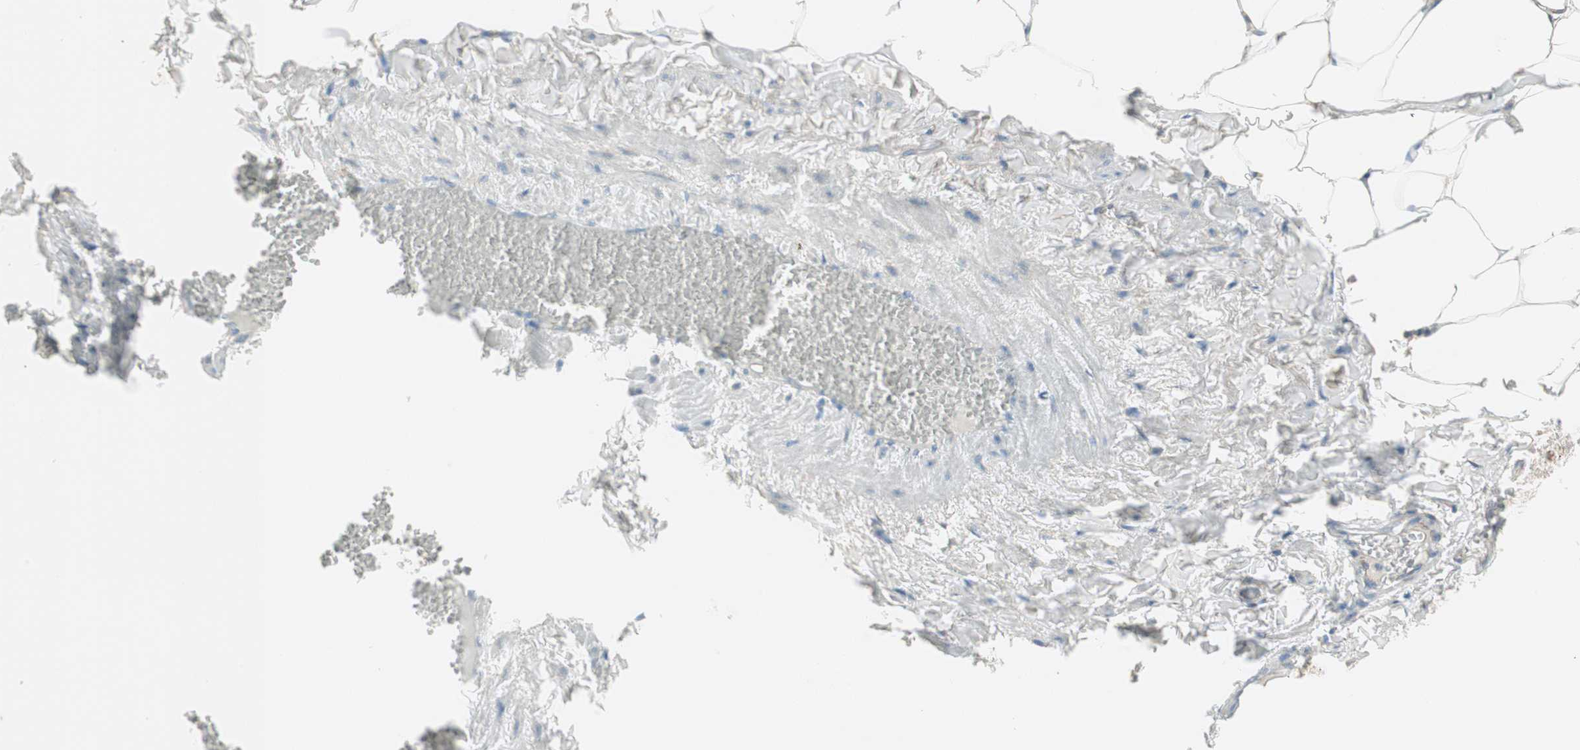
{"staining": {"intensity": "moderate", "quantity": "25%-75%", "location": "cytoplasmic/membranous"}, "tissue": "adipose tissue", "cell_type": "Adipocytes", "image_type": "normal", "snomed": [{"axis": "morphology", "description": "Normal tissue, NOS"}, {"axis": "topography", "description": "Vascular tissue"}], "caption": "Immunohistochemistry (IHC) of normal human adipose tissue displays medium levels of moderate cytoplasmic/membranous positivity in approximately 25%-75% of adipocytes.", "gene": "RPL23", "patient": {"sex": "male", "age": 41}}